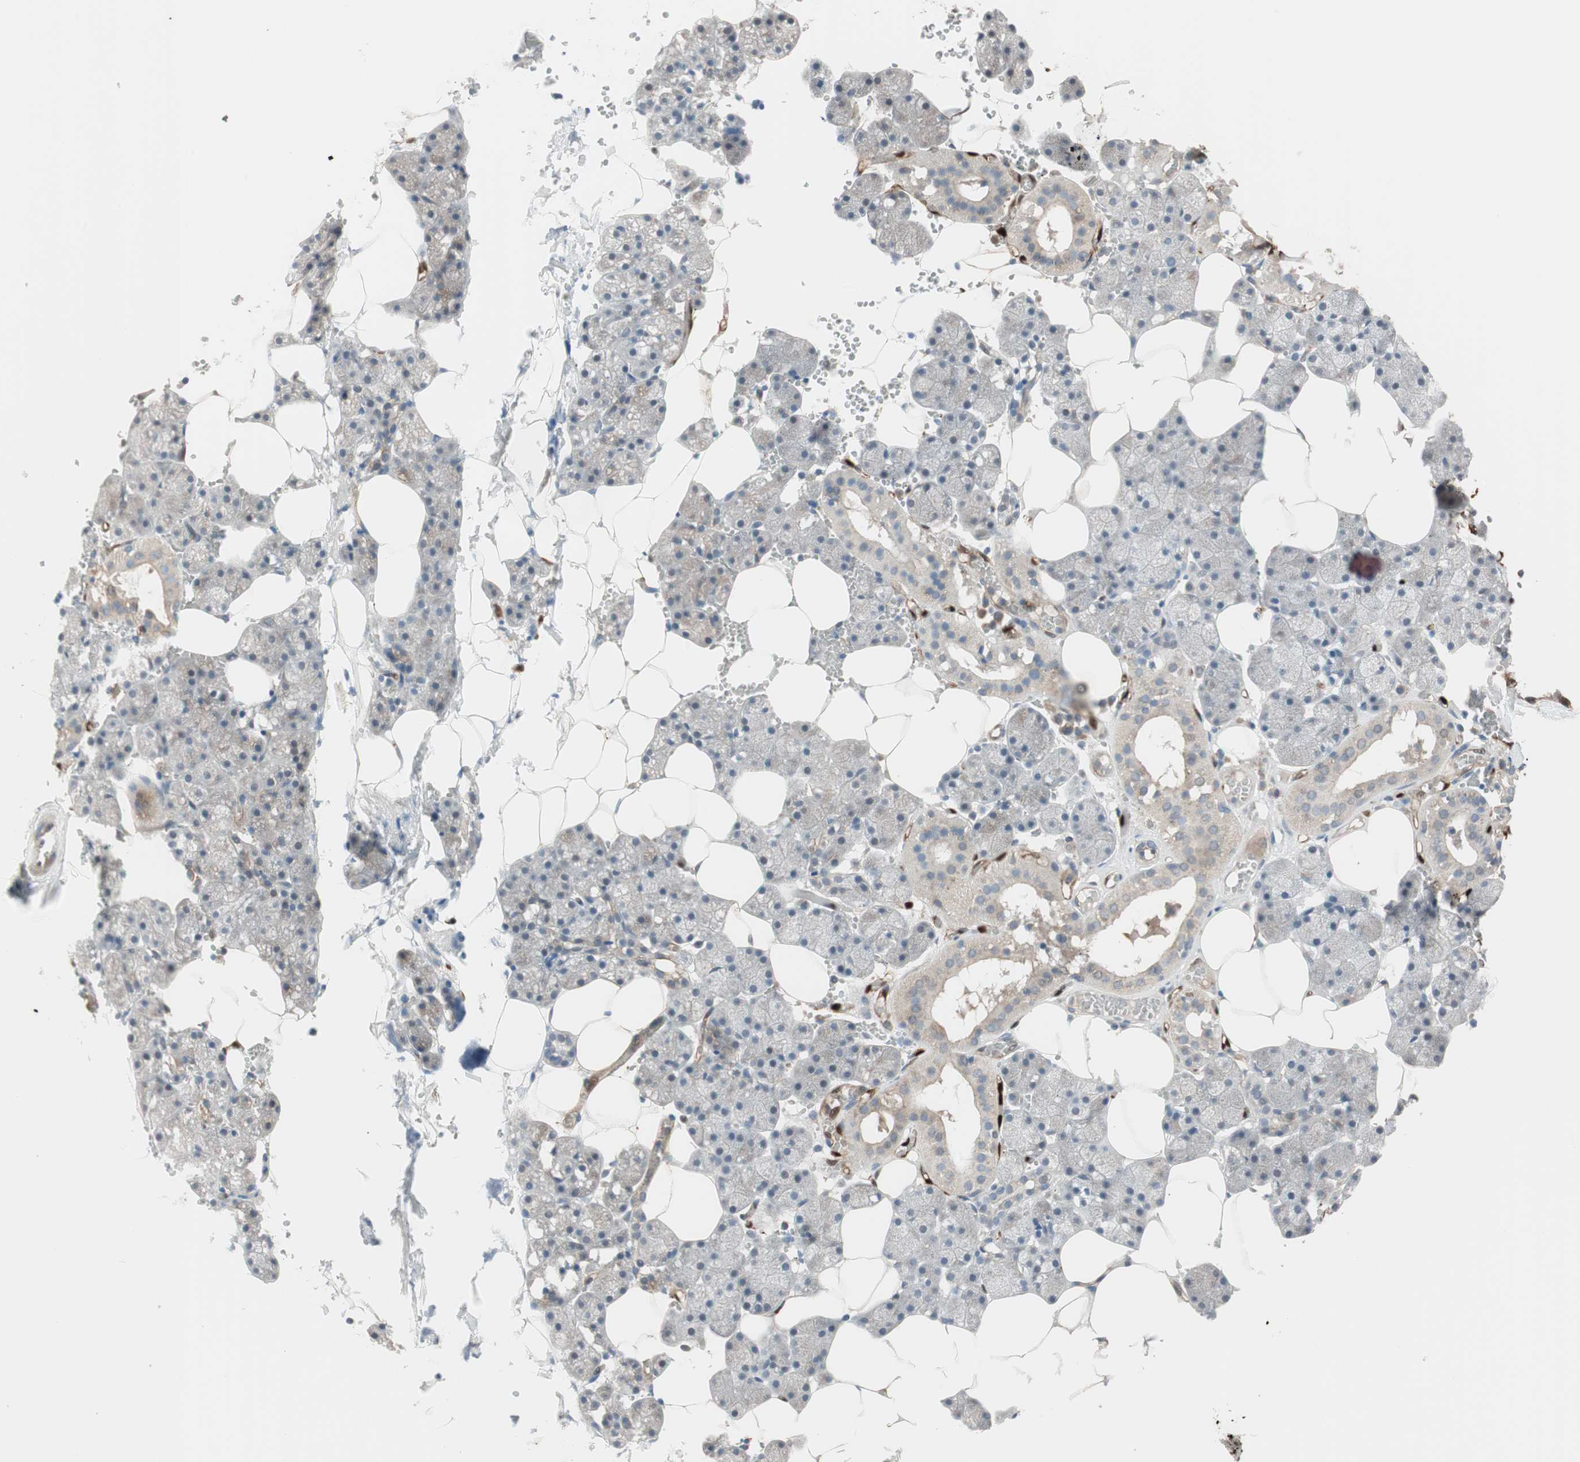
{"staining": {"intensity": "moderate", "quantity": "25%-75%", "location": "cytoplasmic/membranous"}, "tissue": "salivary gland", "cell_type": "Glandular cells", "image_type": "normal", "snomed": [{"axis": "morphology", "description": "Normal tissue, NOS"}, {"axis": "topography", "description": "Salivary gland"}], "caption": "A brown stain labels moderate cytoplasmic/membranous expression of a protein in glandular cells of normal human salivary gland. (DAB = brown stain, brightfield microscopy at high magnification).", "gene": "STAB1", "patient": {"sex": "male", "age": 62}}